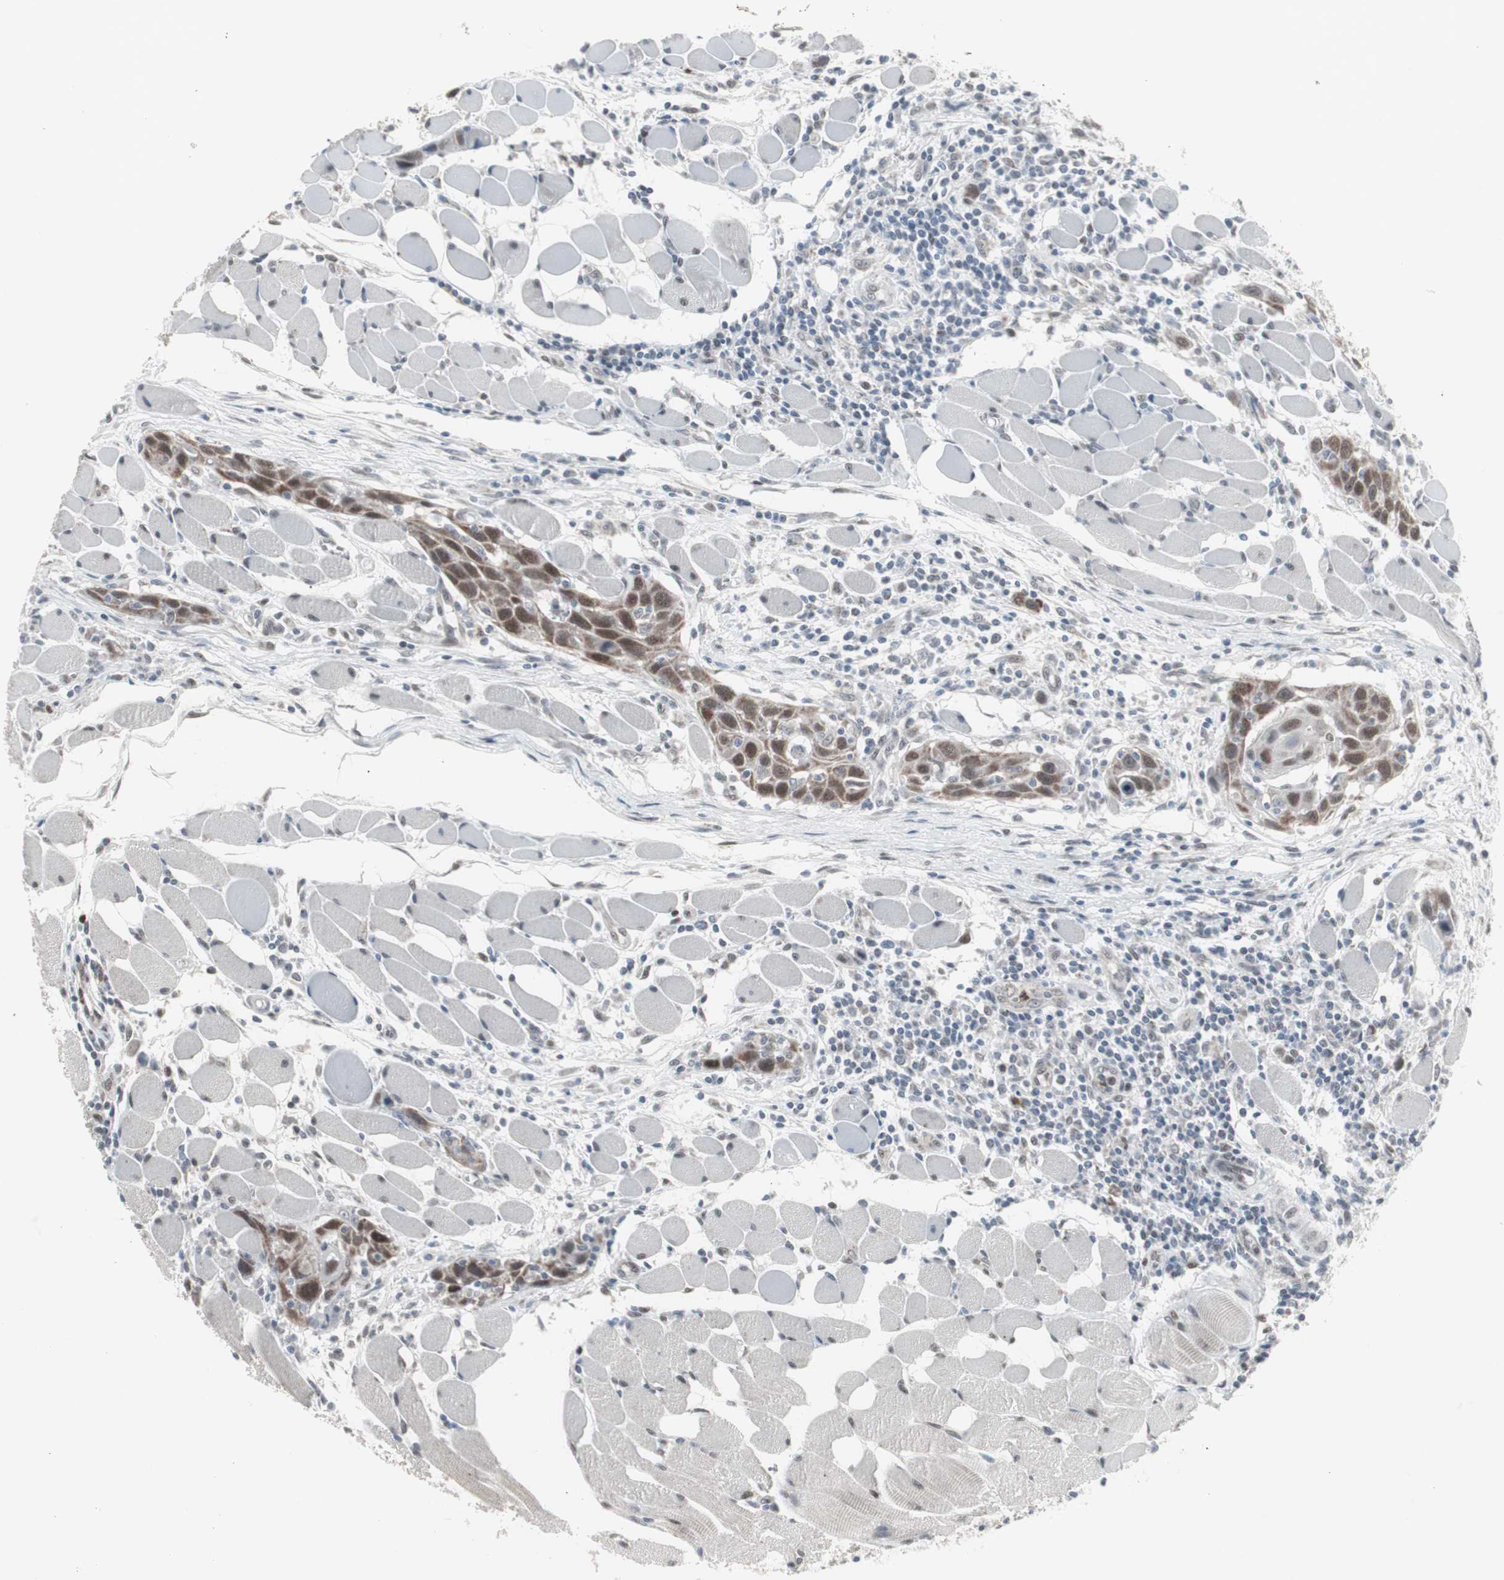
{"staining": {"intensity": "moderate", "quantity": ">75%", "location": "nuclear"}, "tissue": "head and neck cancer", "cell_type": "Tumor cells", "image_type": "cancer", "snomed": [{"axis": "morphology", "description": "Squamous cell carcinoma, NOS"}, {"axis": "topography", "description": "Oral tissue"}, {"axis": "topography", "description": "Head-Neck"}], "caption": "A histopathology image showing moderate nuclear positivity in approximately >75% of tumor cells in head and neck cancer, as visualized by brown immunohistochemical staining.", "gene": "RXRA", "patient": {"sex": "female", "age": 50}}